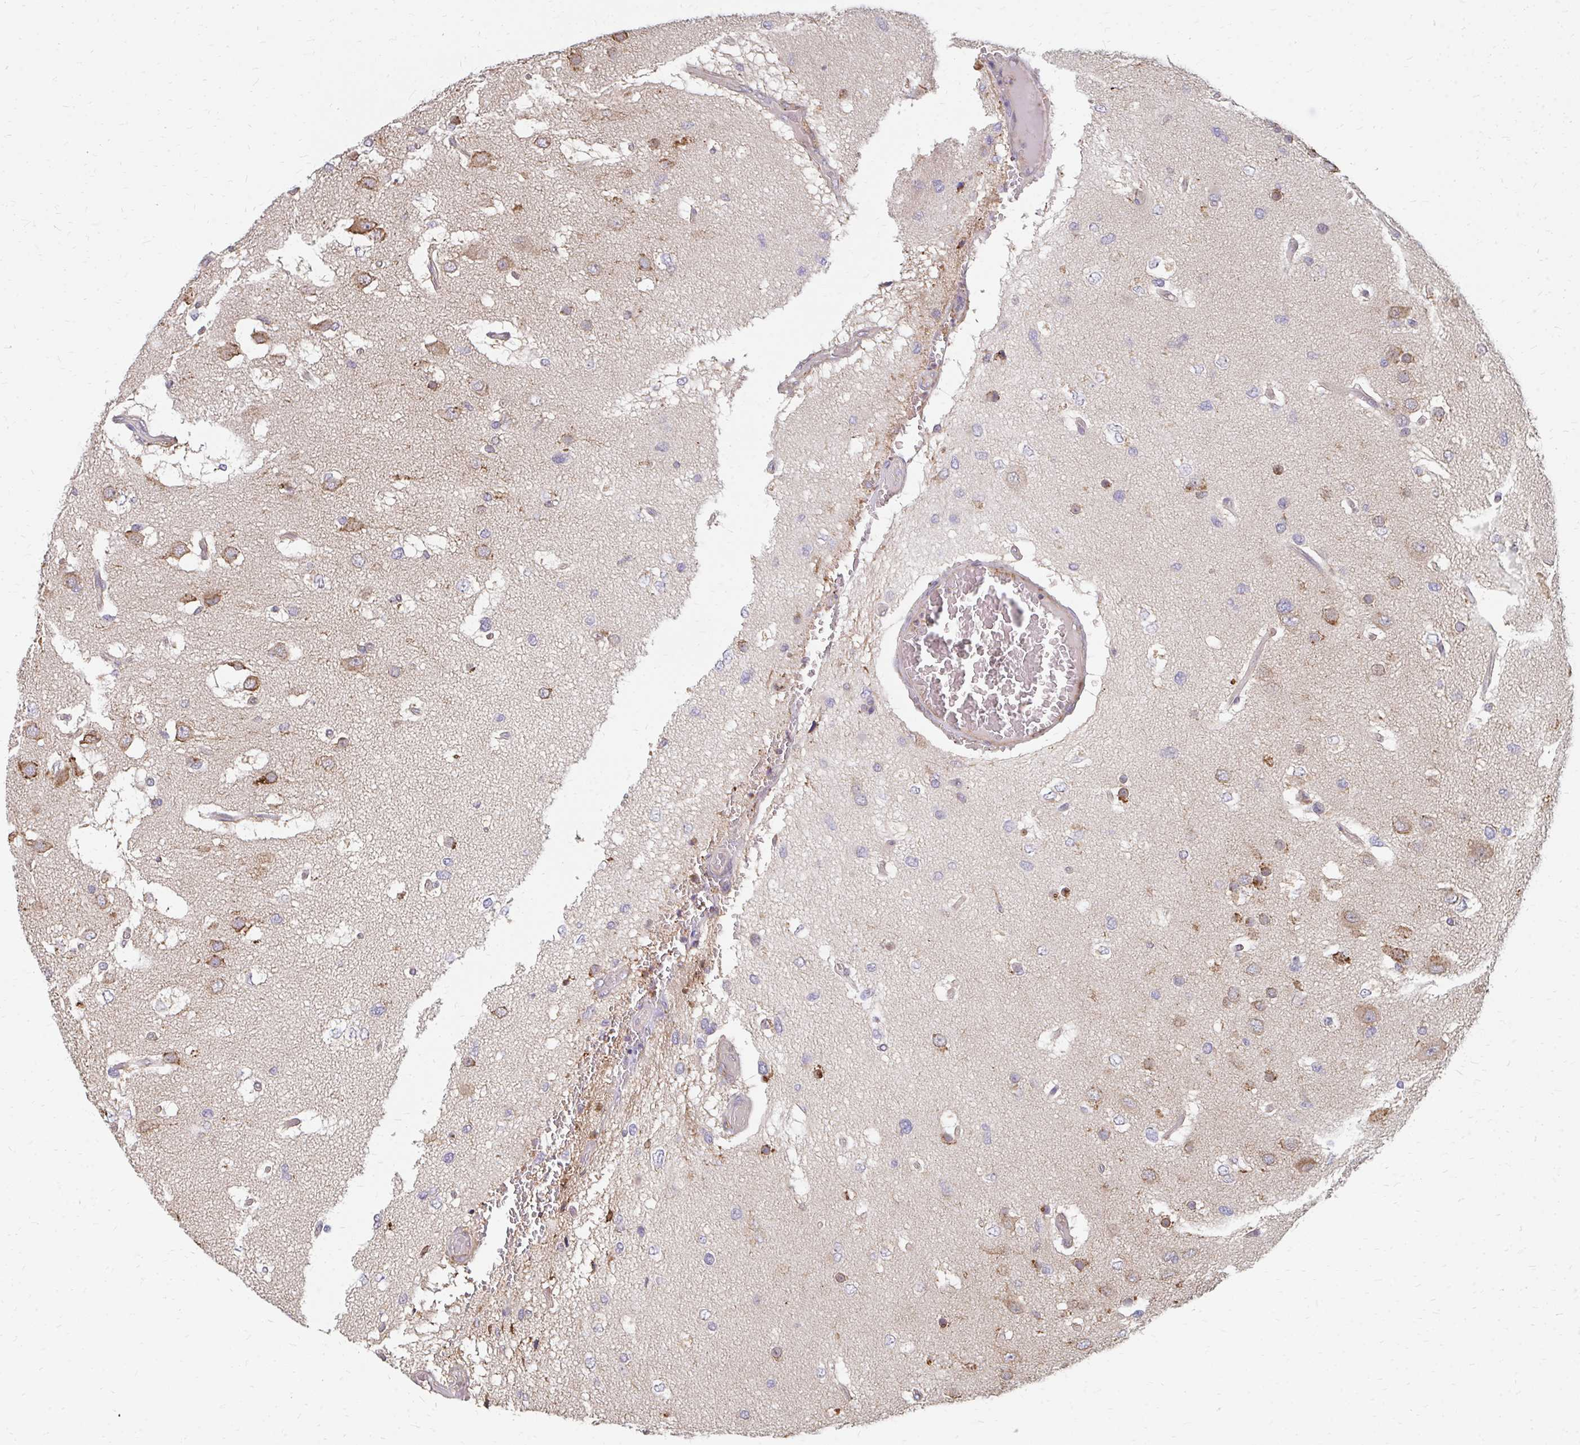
{"staining": {"intensity": "moderate", "quantity": "<25%", "location": "cytoplasmic/membranous"}, "tissue": "glioma", "cell_type": "Tumor cells", "image_type": "cancer", "snomed": [{"axis": "morphology", "description": "Glioma, malignant, High grade"}, {"axis": "topography", "description": "Brain"}], "caption": "Immunohistochemistry (IHC) staining of glioma, which displays low levels of moderate cytoplasmic/membranous staining in about <25% of tumor cells indicating moderate cytoplasmic/membranous protein positivity. The staining was performed using DAB (brown) for protein detection and nuclei were counterstained in hematoxylin (blue).", "gene": "PPP1R13L", "patient": {"sex": "male", "age": 53}}